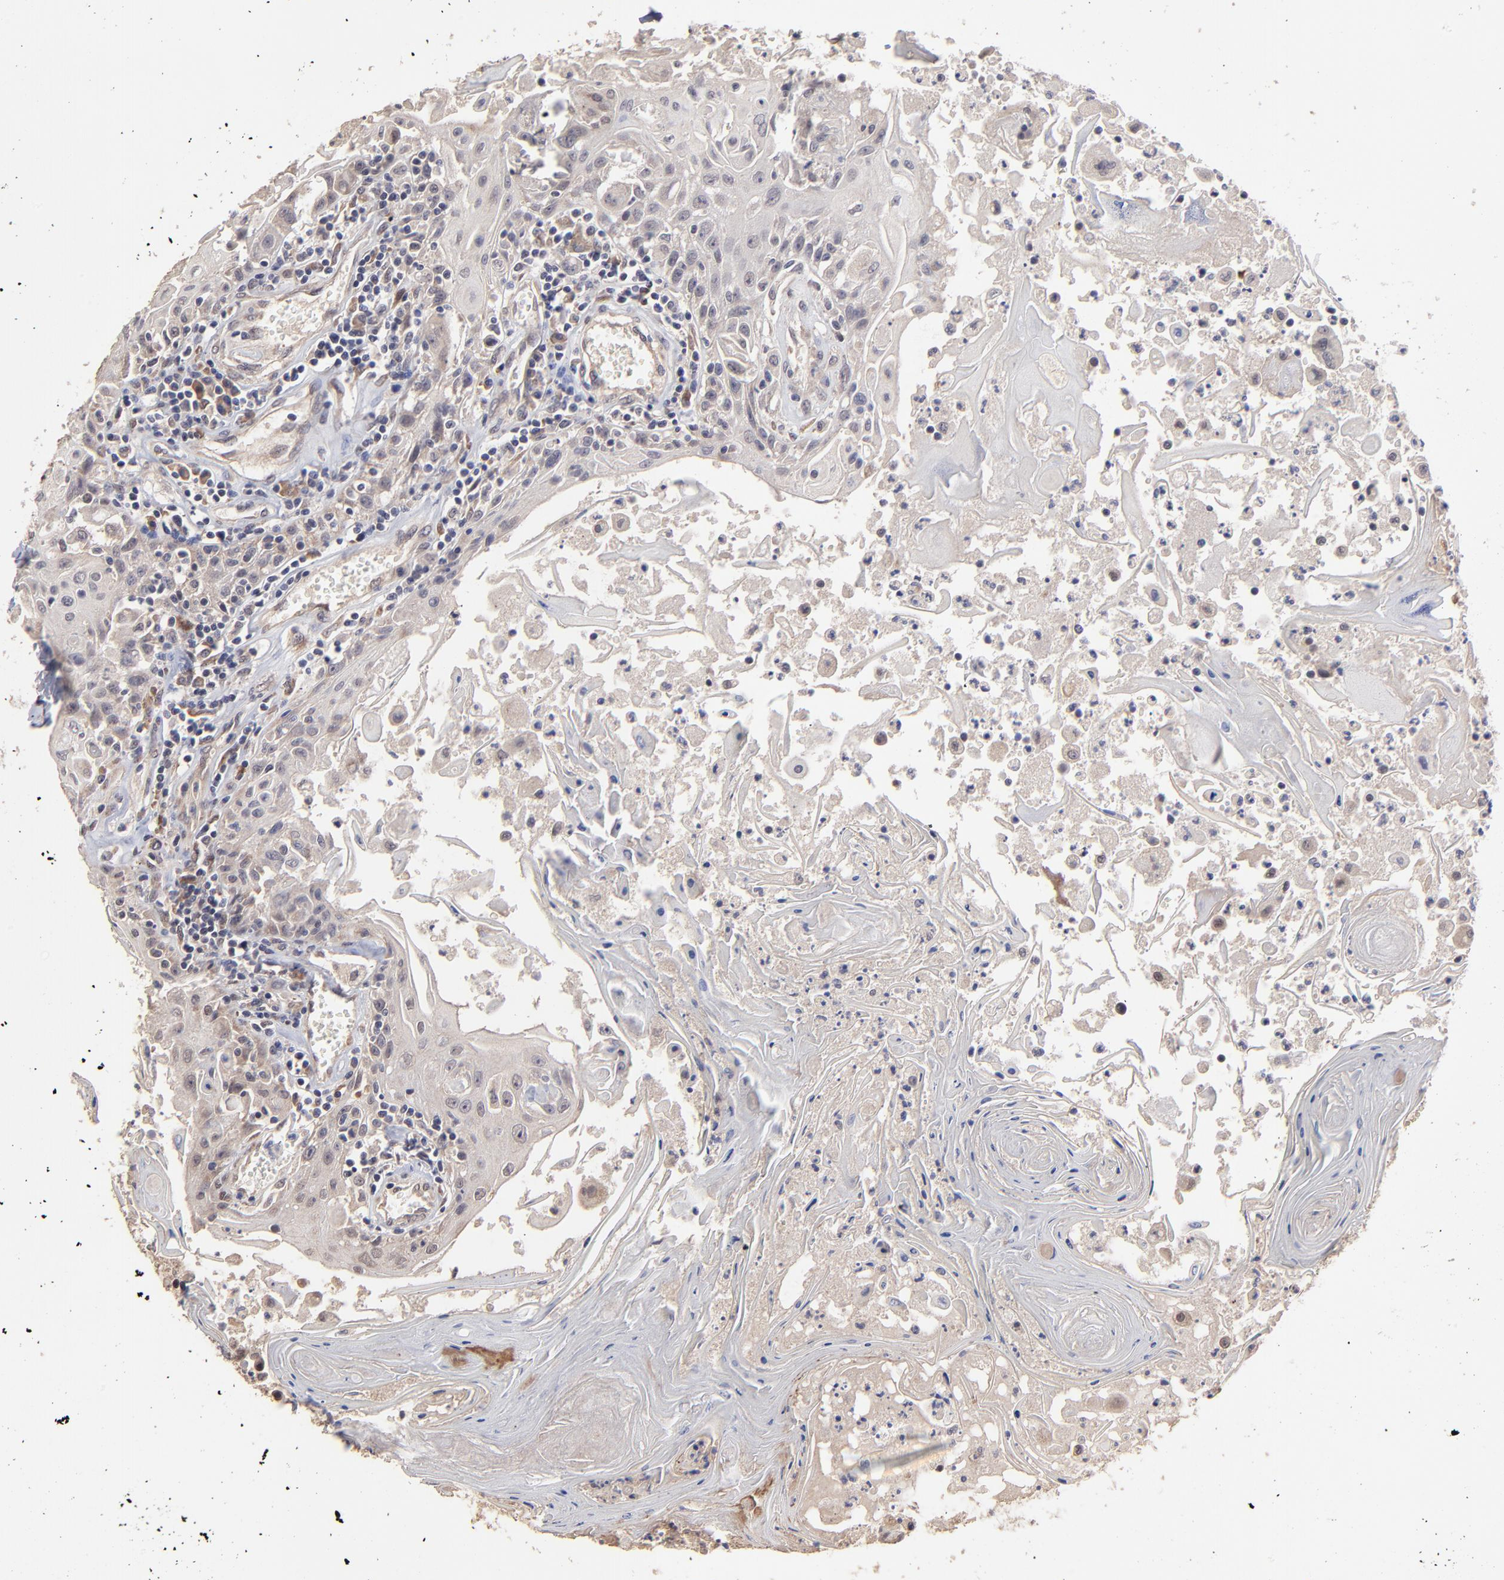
{"staining": {"intensity": "weak", "quantity": ">75%", "location": "cytoplasmic/membranous"}, "tissue": "head and neck cancer", "cell_type": "Tumor cells", "image_type": "cancer", "snomed": [{"axis": "morphology", "description": "Squamous cell carcinoma, NOS"}, {"axis": "topography", "description": "Oral tissue"}, {"axis": "topography", "description": "Head-Neck"}], "caption": "The image displays a brown stain indicating the presence of a protein in the cytoplasmic/membranous of tumor cells in head and neck cancer (squamous cell carcinoma). (IHC, brightfield microscopy, high magnification).", "gene": "CHL1", "patient": {"sex": "female", "age": 76}}